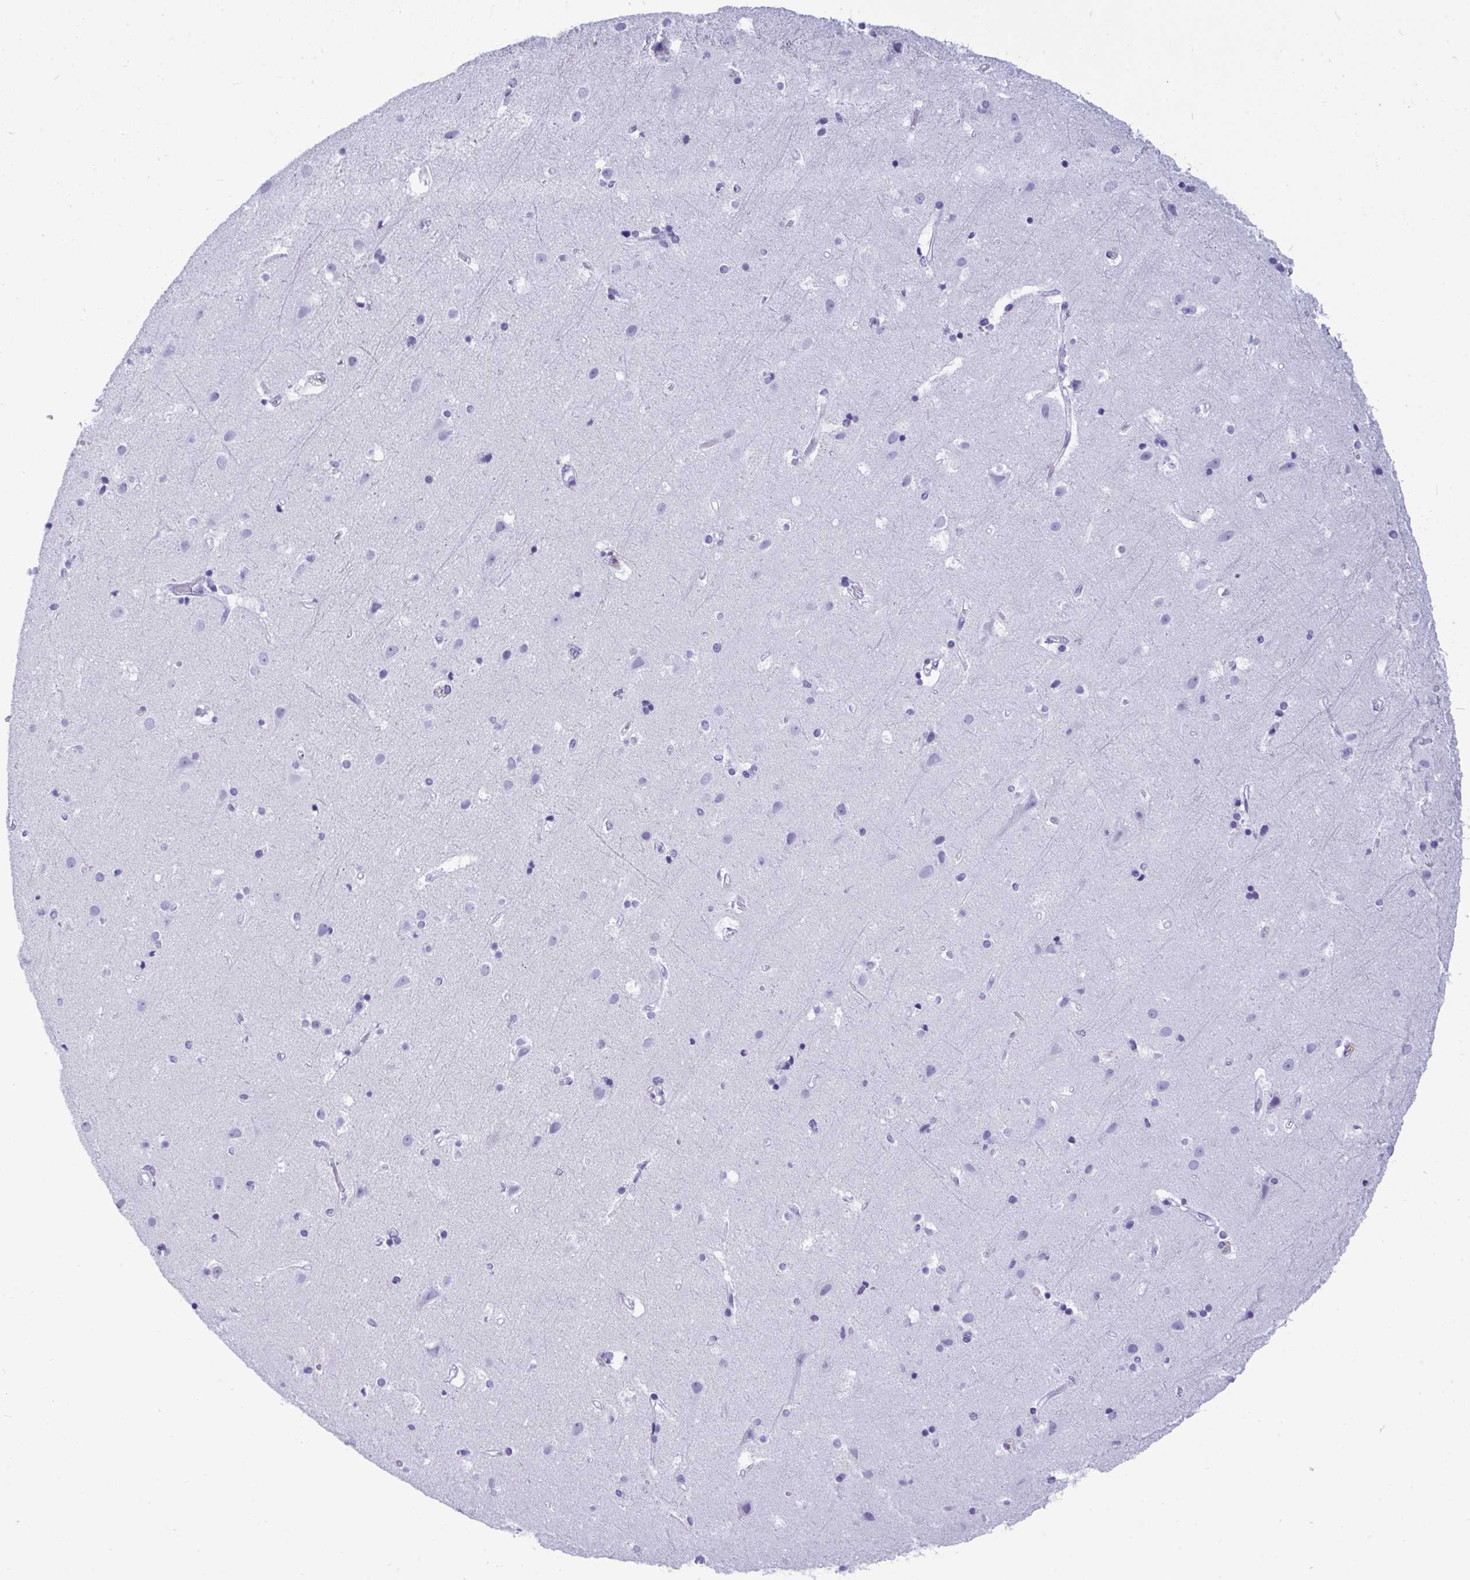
{"staining": {"intensity": "negative", "quantity": "none", "location": "none"}, "tissue": "cerebral cortex", "cell_type": "Endothelial cells", "image_type": "normal", "snomed": [{"axis": "morphology", "description": "Normal tissue, NOS"}, {"axis": "topography", "description": "Cerebral cortex"}], "caption": "Human cerebral cortex stained for a protein using IHC displays no expression in endothelial cells.", "gene": "CPVL", "patient": {"sex": "female", "age": 52}}